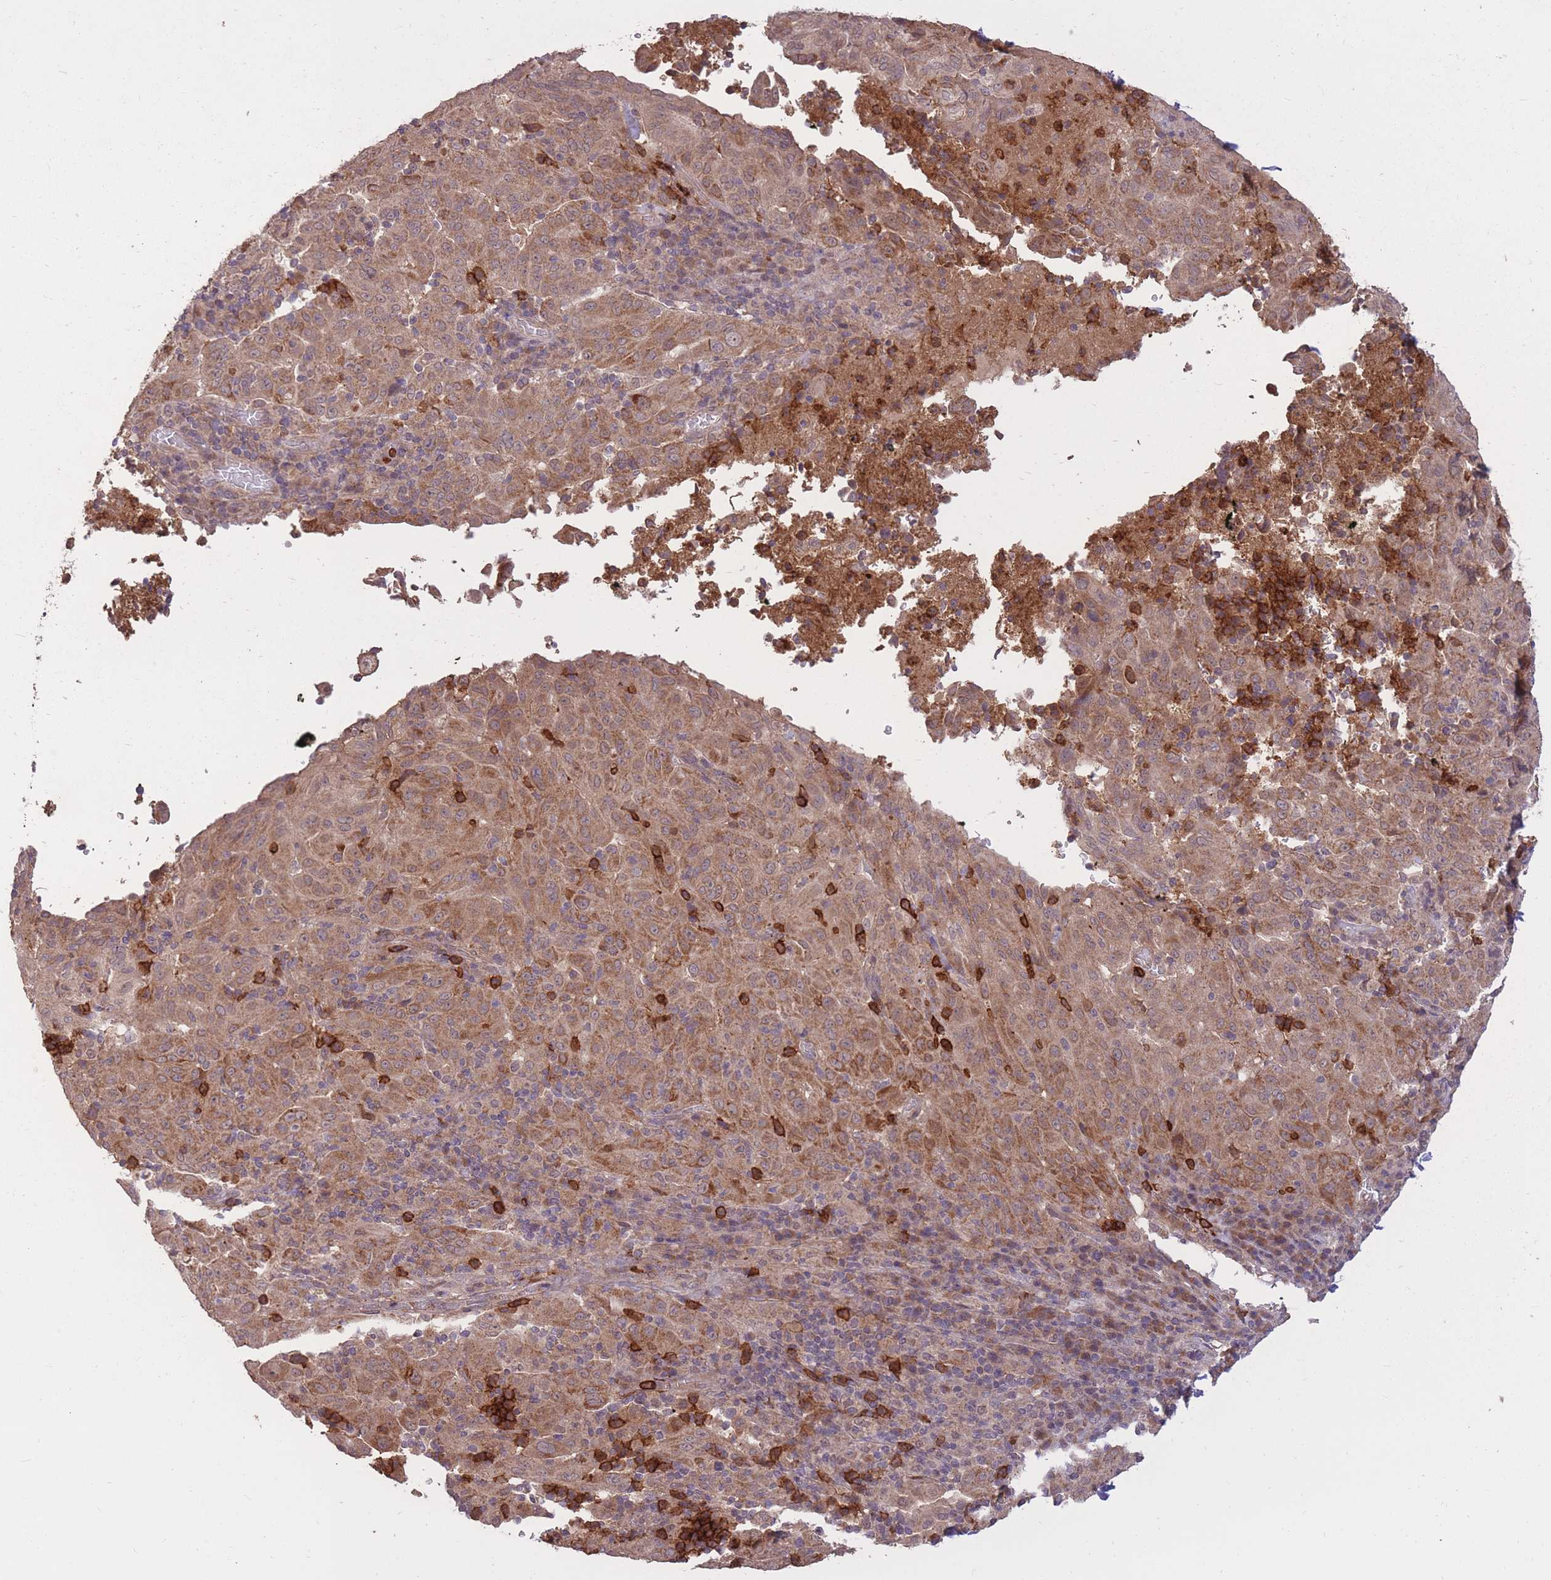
{"staining": {"intensity": "moderate", "quantity": ">75%", "location": "cytoplasmic/membranous"}, "tissue": "pancreatic cancer", "cell_type": "Tumor cells", "image_type": "cancer", "snomed": [{"axis": "morphology", "description": "Adenocarcinoma, NOS"}, {"axis": "topography", "description": "Pancreas"}], "caption": "IHC (DAB) staining of pancreatic cancer demonstrates moderate cytoplasmic/membranous protein staining in about >75% of tumor cells.", "gene": "IGF2BP2", "patient": {"sex": "male", "age": 63}}